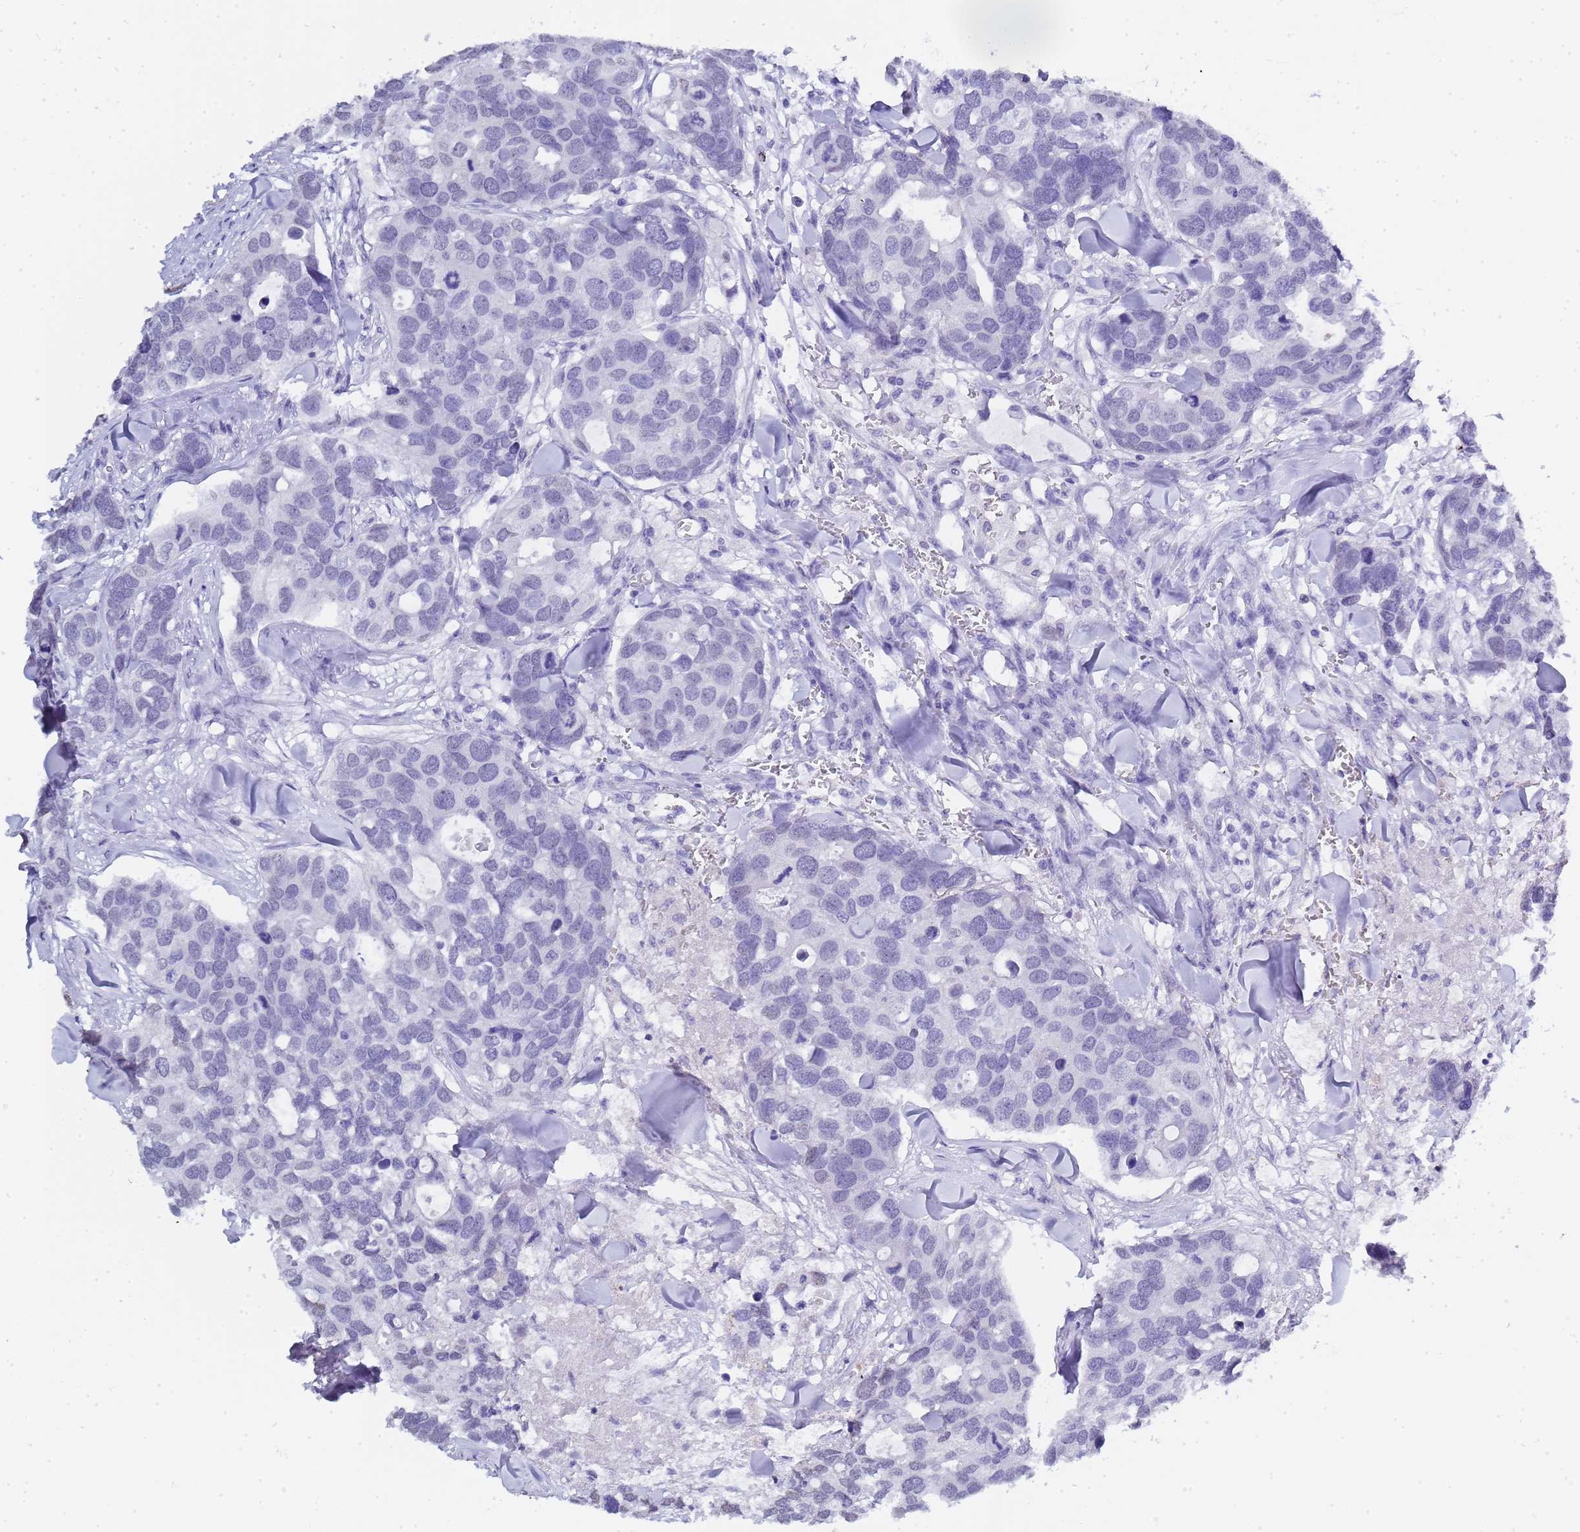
{"staining": {"intensity": "negative", "quantity": "none", "location": "none"}, "tissue": "breast cancer", "cell_type": "Tumor cells", "image_type": "cancer", "snomed": [{"axis": "morphology", "description": "Duct carcinoma"}, {"axis": "topography", "description": "Breast"}], "caption": "Image shows no protein staining in tumor cells of invasive ductal carcinoma (breast) tissue.", "gene": "CTRC", "patient": {"sex": "female", "age": 83}}